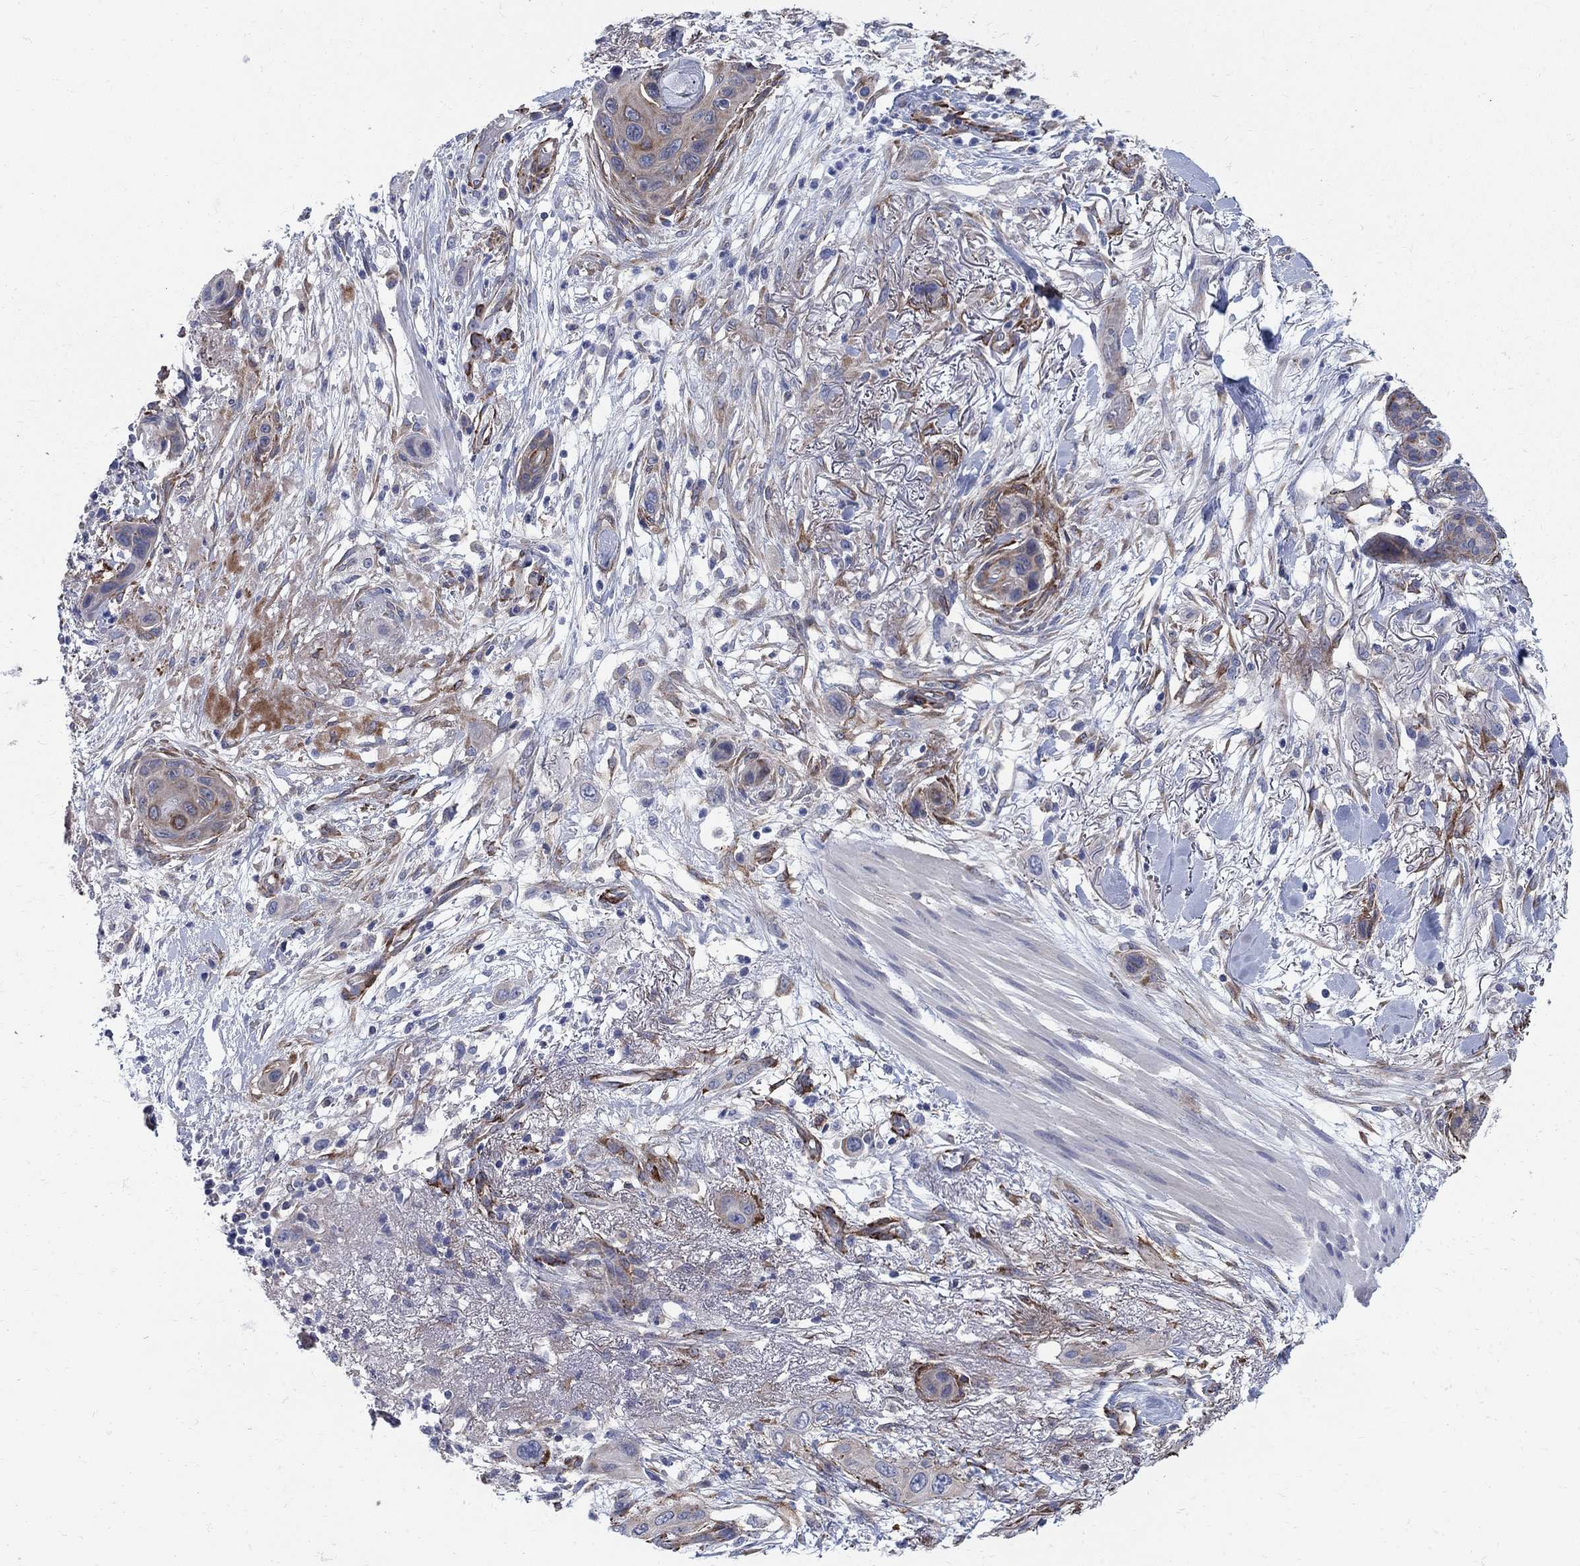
{"staining": {"intensity": "moderate", "quantity": "<25%", "location": "cytoplasmic/membranous"}, "tissue": "skin cancer", "cell_type": "Tumor cells", "image_type": "cancer", "snomed": [{"axis": "morphology", "description": "Squamous cell carcinoma, NOS"}, {"axis": "topography", "description": "Skin"}], "caption": "Tumor cells demonstrate moderate cytoplasmic/membranous positivity in approximately <25% of cells in squamous cell carcinoma (skin). (brown staining indicates protein expression, while blue staining denotes nuclei).", "gene": "SEPTIN8", "patient": {"sex": "male", "age": 79}}